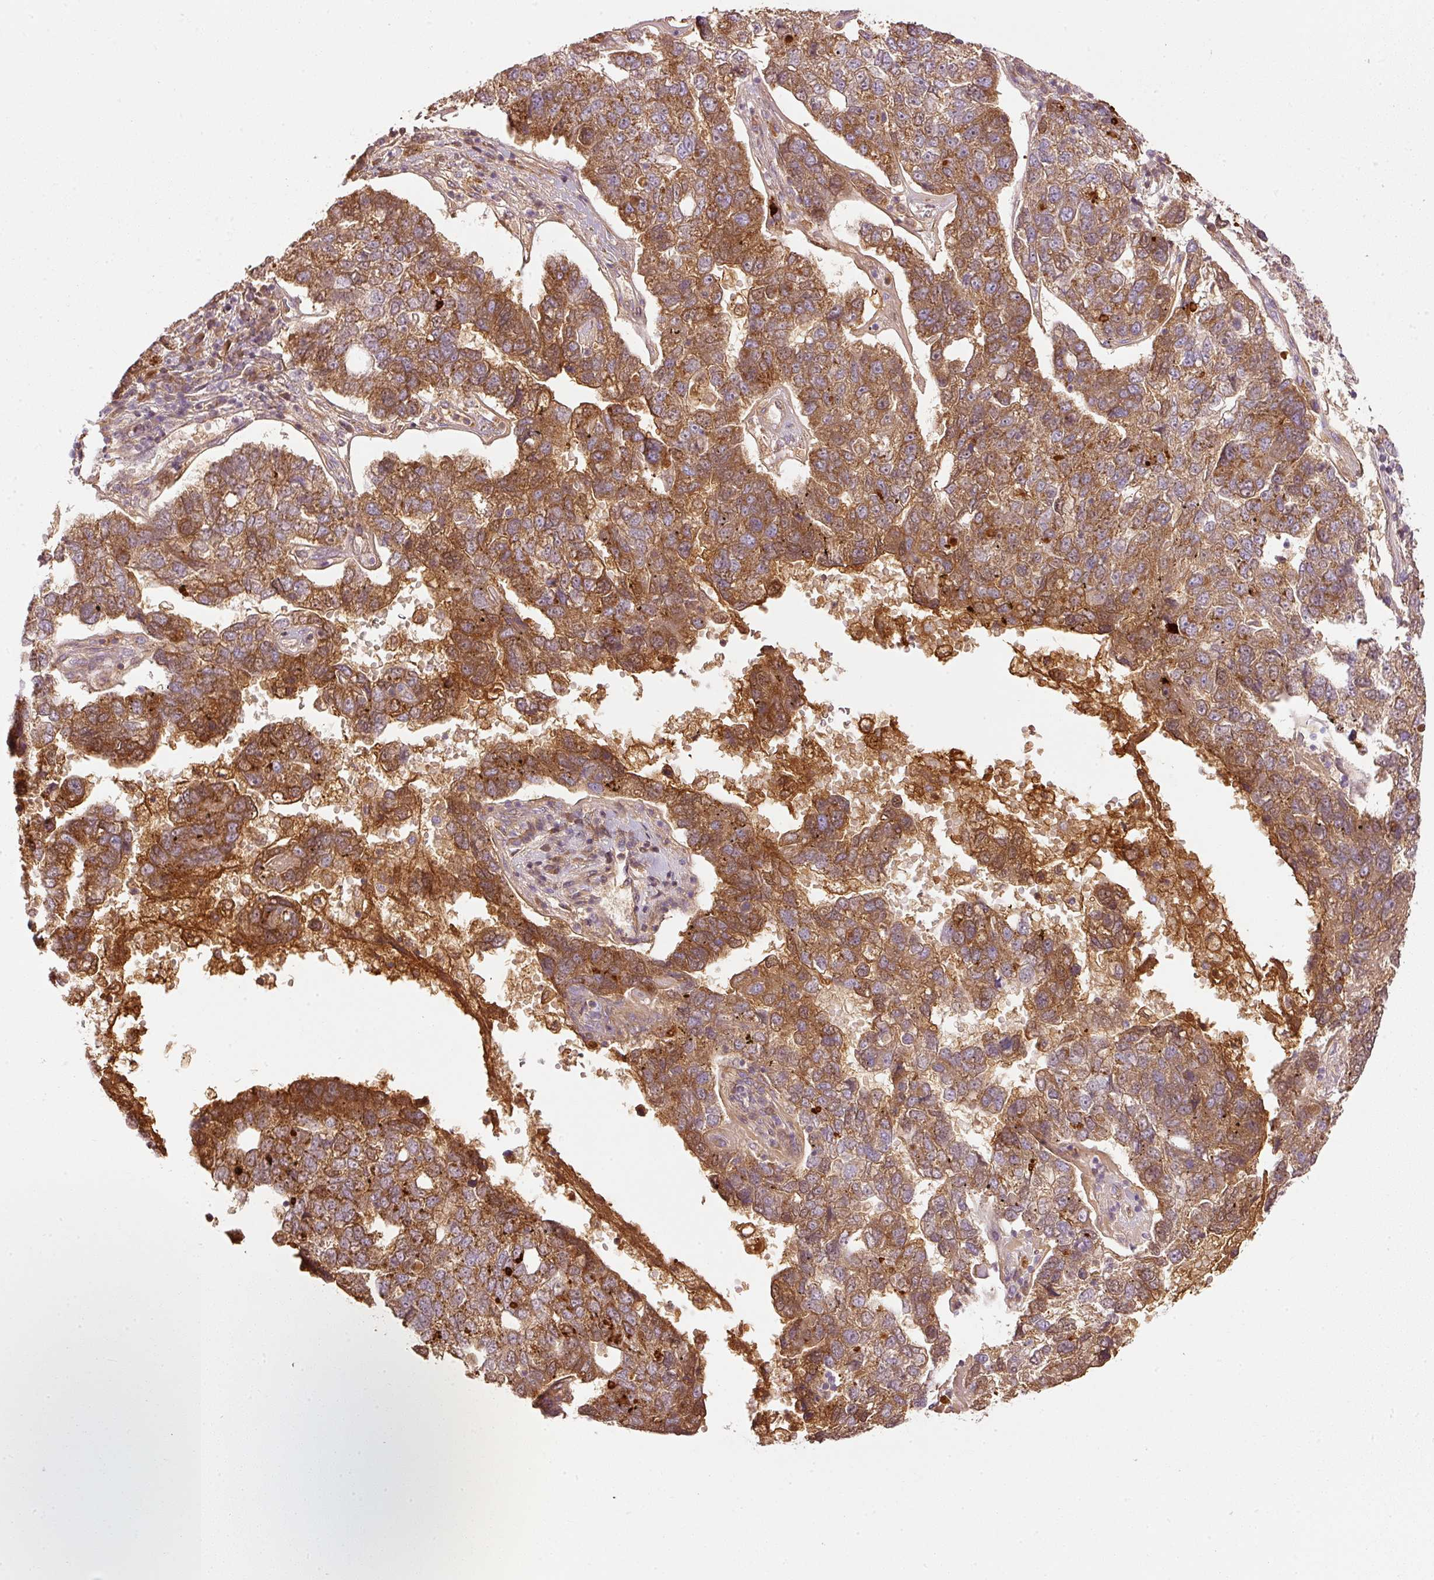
{"staining": {"intensity": "moderate", "quantity": ">75%", "location": "cytoplasmic/membranous"}, "tissue": "pancreatic cancer", "cell_type": "Tumor cells", "image_type": "cancer", "snomed": [{"axis": "morphology", "description": "Adenocarcinoma, NOS"}, {"axis": "topography", "description": "Pancreas"}], "caption": "Protein staining of pancreatic adenocarcinoma tissue displays moderate cytoplasmic/membranous staining in approximately >75% of tumor cells.", "gene": "SERPING1", "patient": {"sex": "female", "age": 61}}